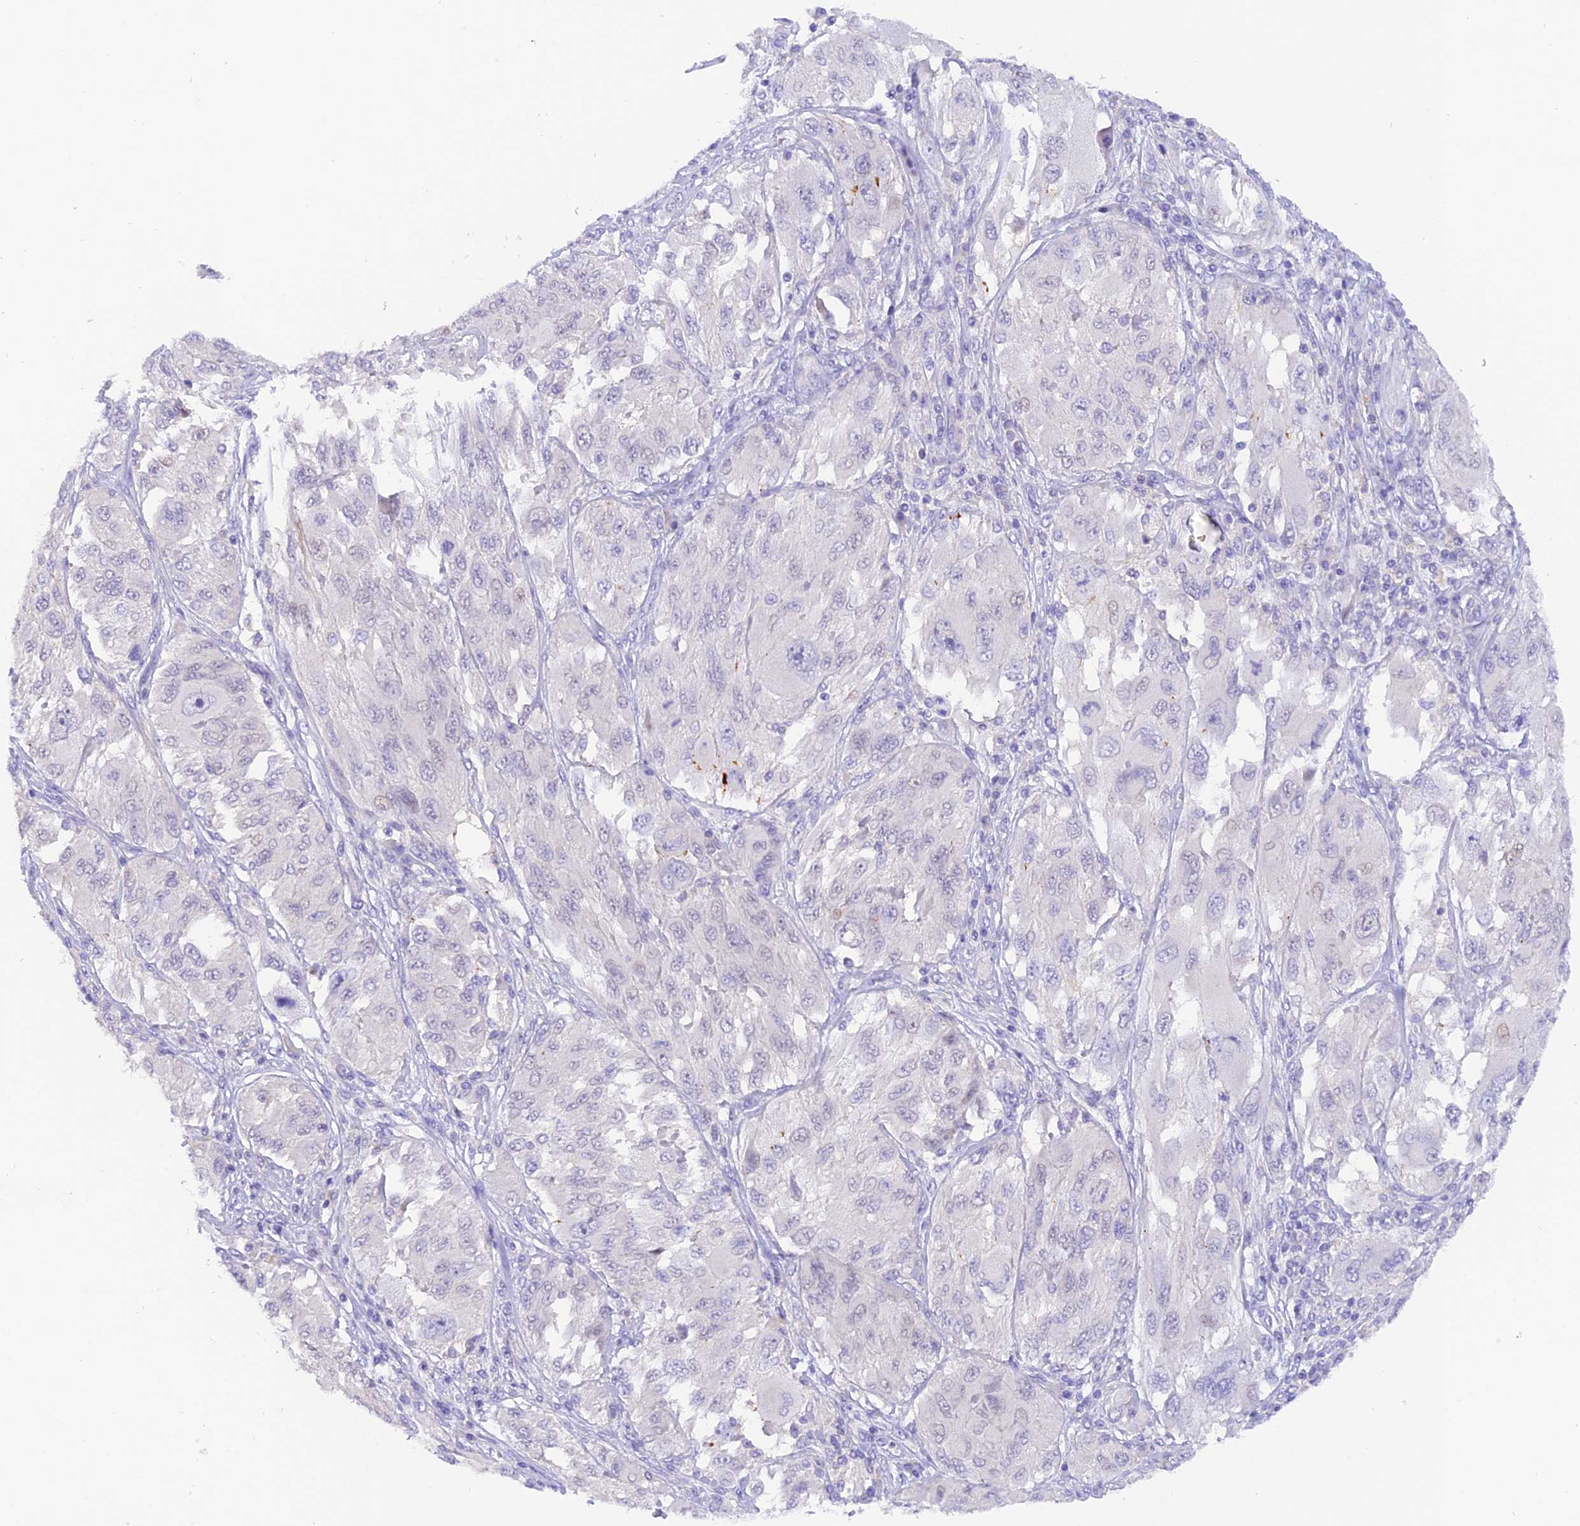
{"staining": {"intensity": "negative", "quantity": "none", "location": "none"}, "tissue": "melanoma", "cell_type": "Tumor cells", "image_type": "cancer", "snomed": [{"axis": "morphology", "description": "Malignant melanoma, NOS"}, {"axis": "topography", "description": "Skin"}], "caption": "Immunohistochemistry (IHC) micrograph of human melanoma stained for a protein (brown), which displays no expression in tumor cells.", "gene": "COL6A5", "patient": {"sex": "female", "age": 91}}